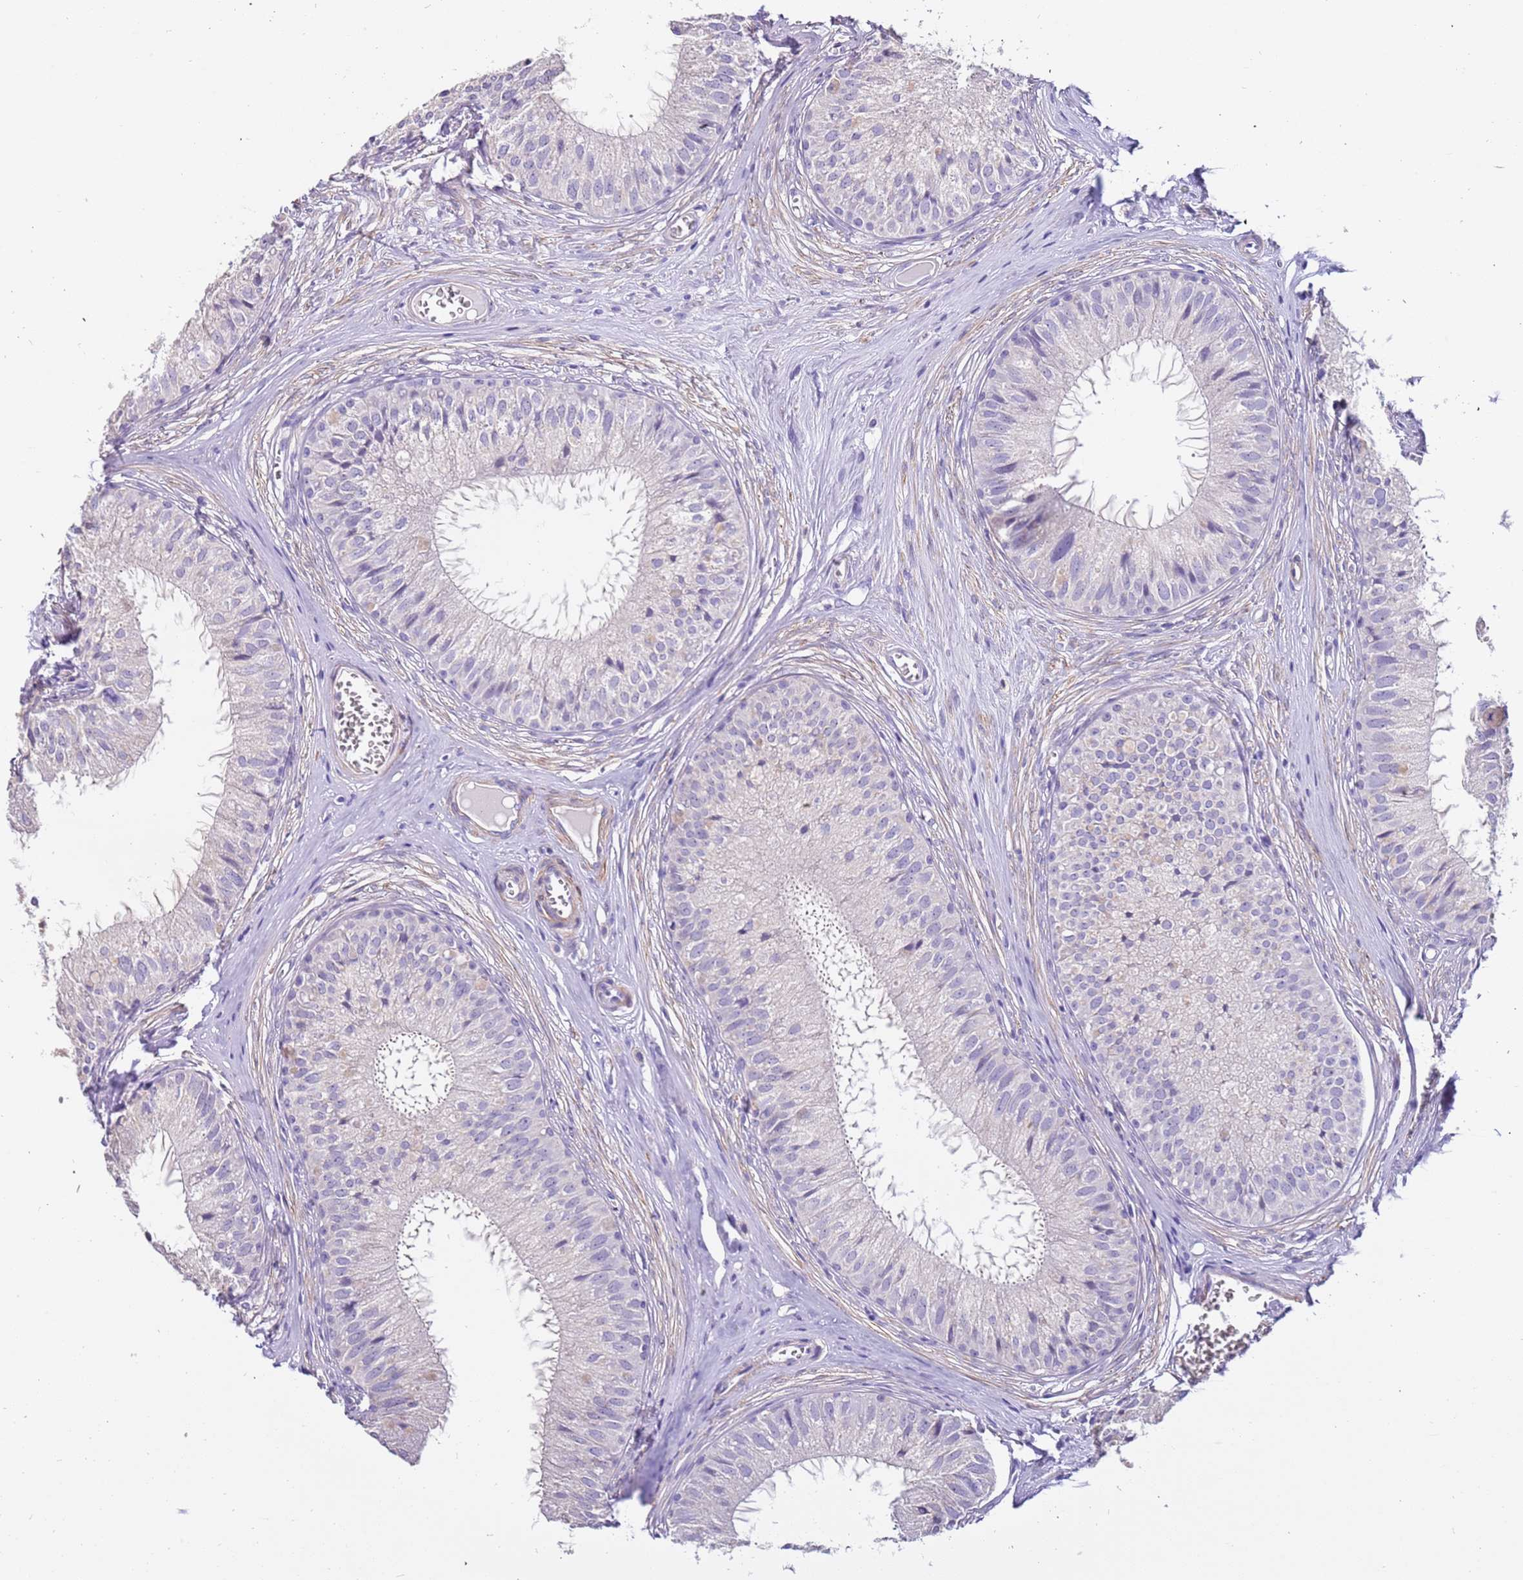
{"staining": {"intensity": "negative", "quantity": "none", "location": "none"}, "tissue": "epididymis", "cell_type": "Glandular cells", "image_type": "normal", "snomed": [{"axis": "morphology", "description": "Normal tissue, NOS"}, {"axis": "topography", "description": "Epididymis"}], "caption": "DAB (3,3'-diaminobenzidine) immunohistochemical staining of normal epididymis reveals no significant positivity in glandular cells.", "gene": "PCGF2", "patient": {"sex": "male", "age": 36}}